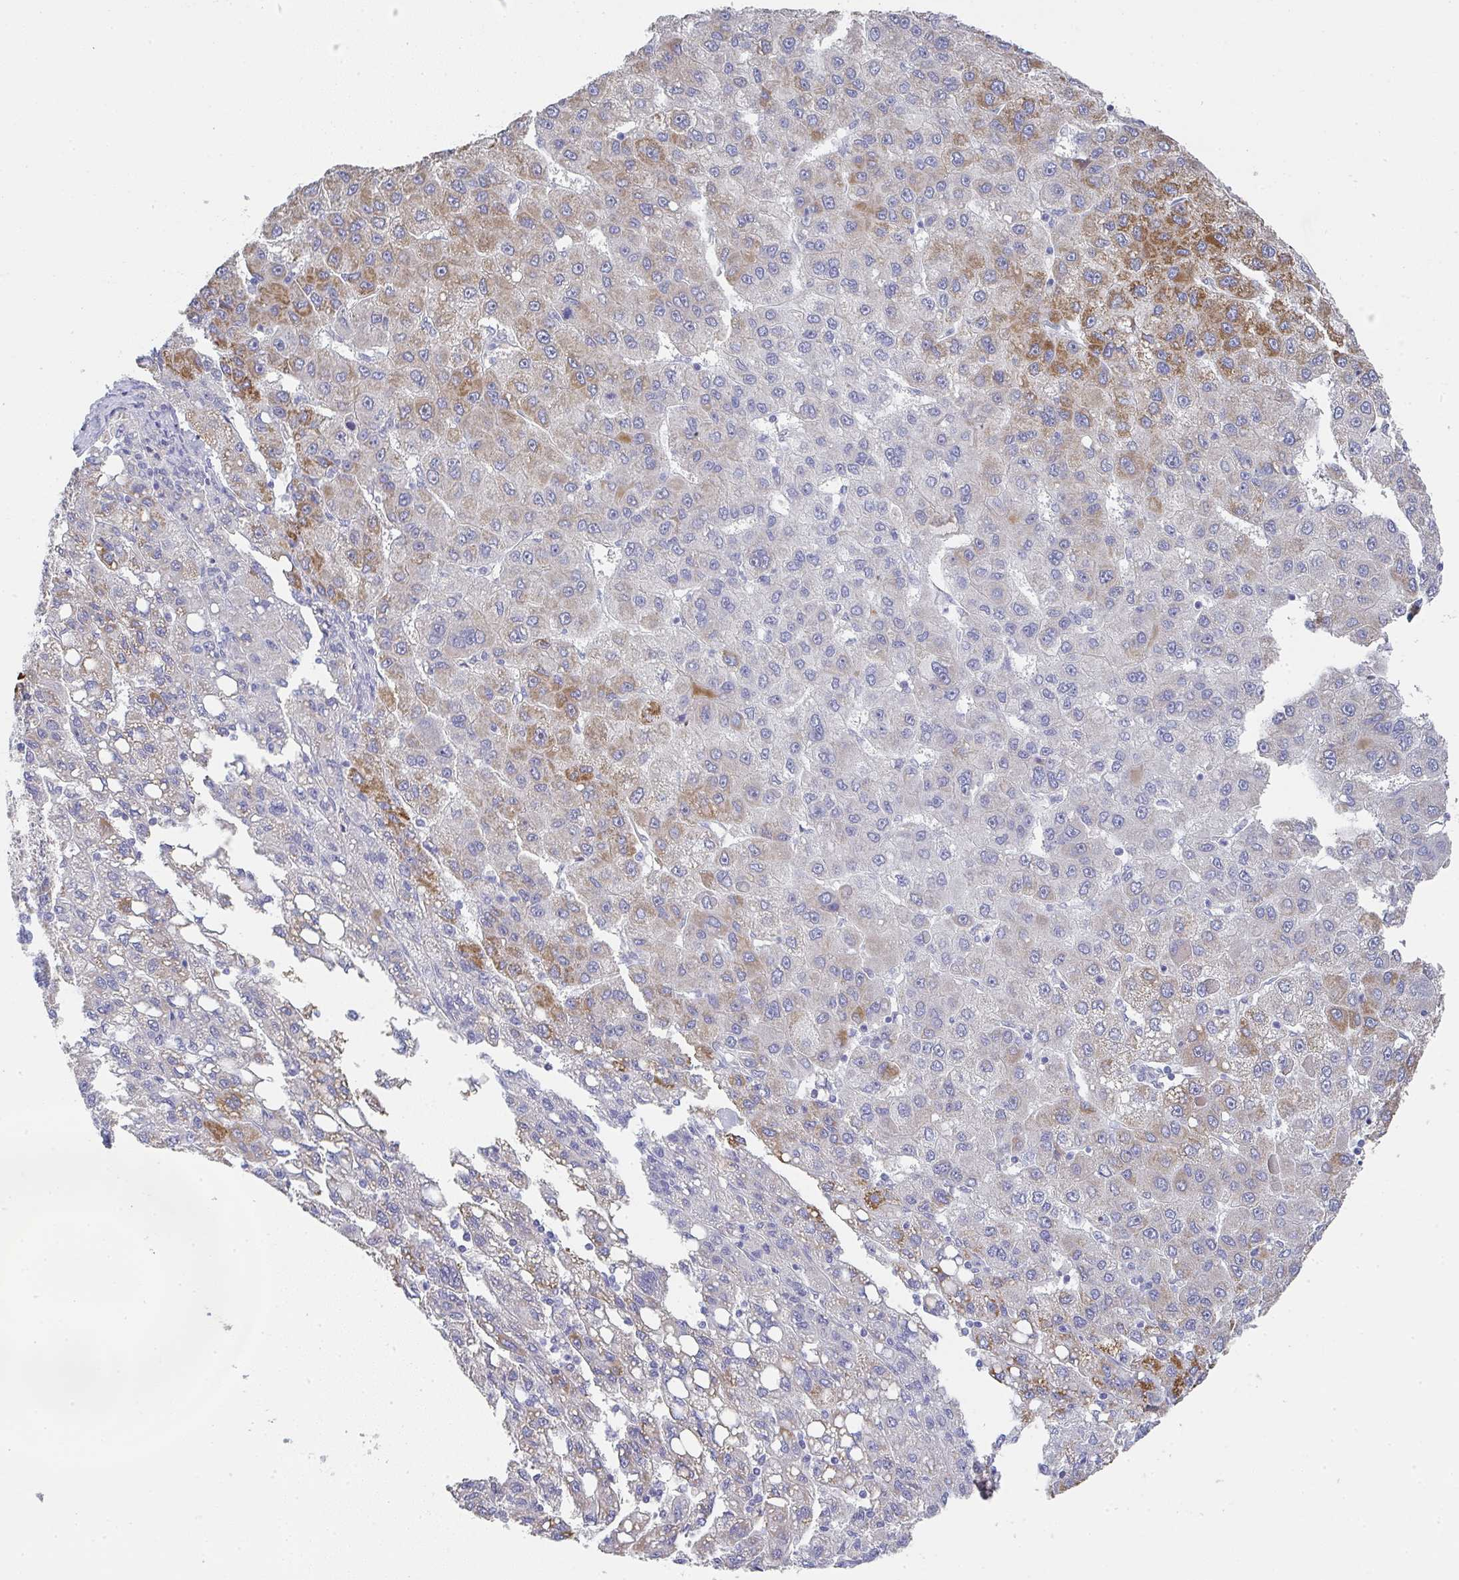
{"staining": {"intensity": "moderate", "quantity": "<25%", "location": "cytoplasmic/membranous"}, "tissue": "liver cancer", "cell_type": "Tumor cells", "image_type": "cancer", "snomed": [{"axis": "morphology", "description": "Carcinoma, Hepatocellular, NOS"}, {"axis": "topography", "description": "Liver"}], "caption": "An IHC micrograph of neoplastic tissue is shown. Protein staining in brown labels moderate cytoplasmic/membranous positivity in liver cancer (hepatocellular carcinoma) within tumor cells.", "gene": "NOXRED1", "patient": {"sex": "female", "age": 82}}